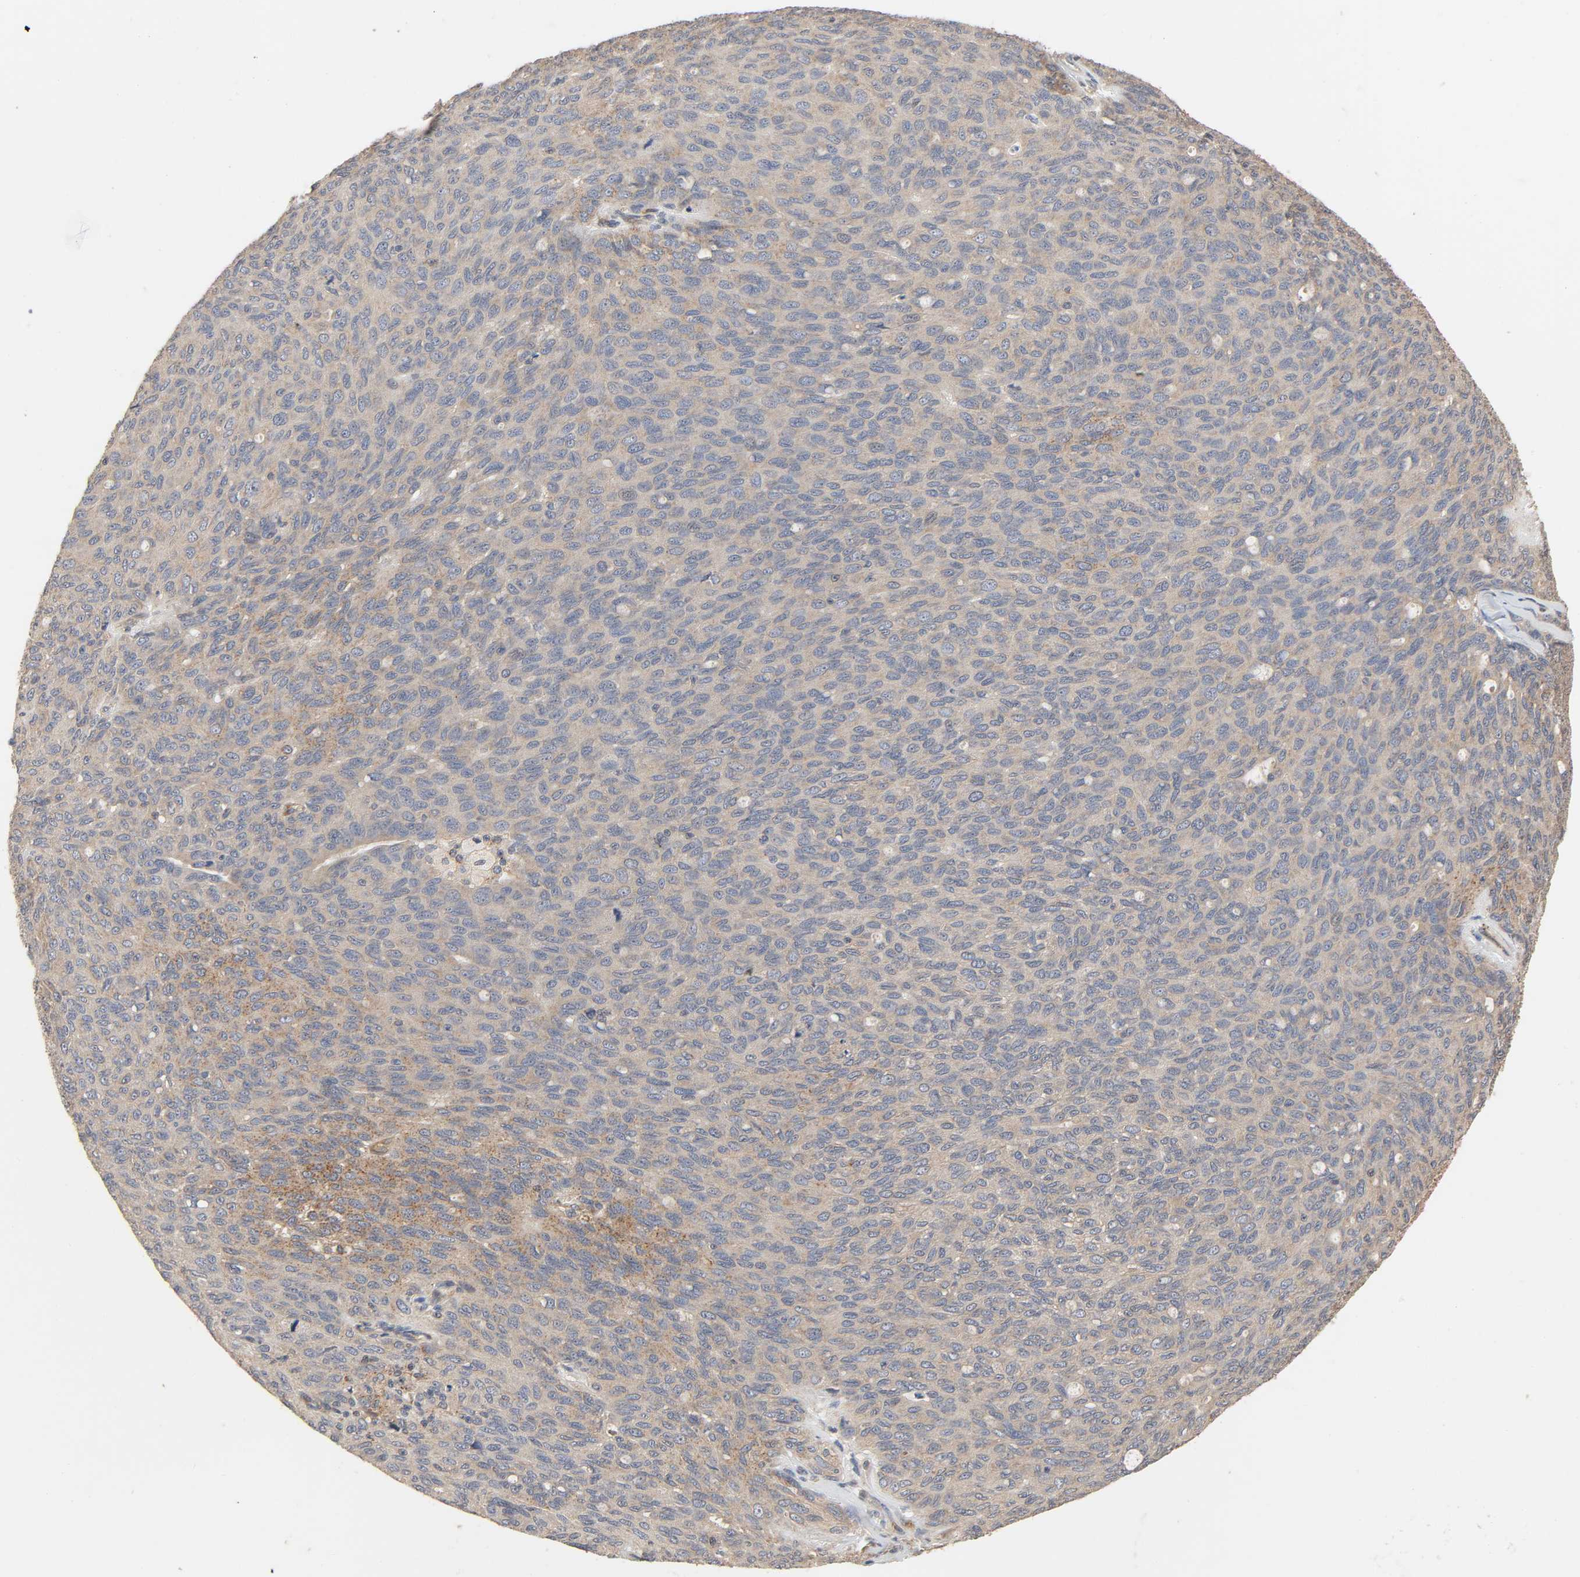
{"staining": {"intensity": "moderate", "quantity": ">75%", "location": "cytoplasmic/membranous"}, "tissue": "ovarian cancer", "cell_type": "Tumor cells", "image_type": "cancer", "snomed": [{"axis": "morphology", "description": "Carcinoma, endometroid"}, {"axis": "topography", "description": "Ovary"}], "caption": "Immunohistochemistry staining of ovarian endometroid carcinoma, which exhibits medium levels of moderate cytoplasmic/membranous positivity in about >75% of tumor cells indicating moderate cytoplasmic/membranous protein staining. The staining was performed using DAB (brown) for protein detection and nuclei were counterstained in hematoxylin (blue).", "gene": "NEMF", "patient": {"sex": "female", "age": 60}}